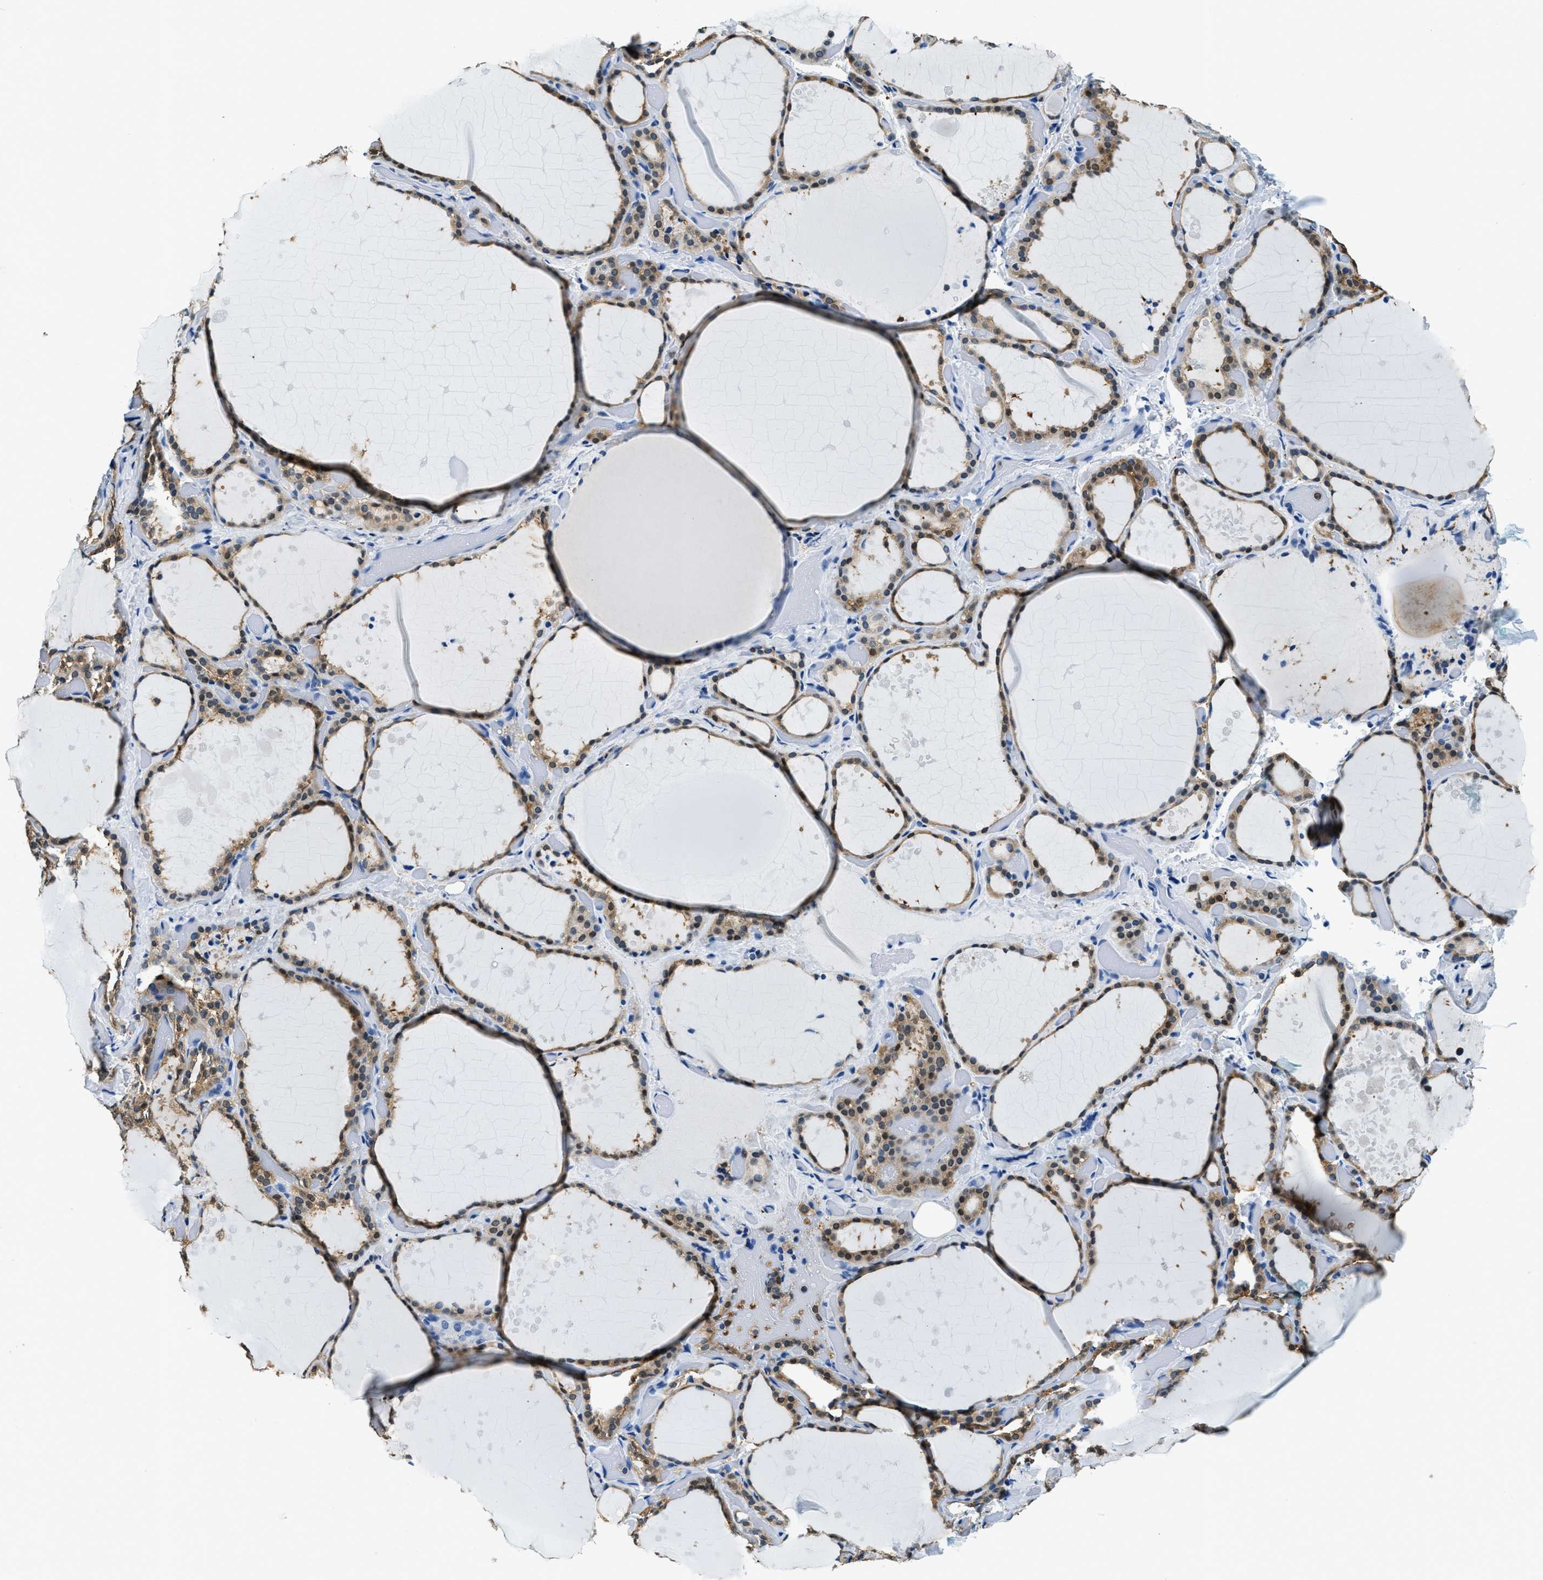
{"staining": {"intensity": "moderate", "quantity": ">75%", "location": "cytoplasmic/membranous"}, "tissue": "thyroid gland", "cell_type": "Glandular cells", "image_type": "normal", "snomed": [{"axis": "morphology", "description": "Normal tissue, NOS"}, {"axis": "topography", "description": "Thyroid gland"}], "caption": "The image reveals immunohistochemical staining of benign thyroid gland. There is moderate cytoplasmic/membranous expression is appreciated in approximately >75% of glandular cells.", "gene": "CAPG", "patient": {"sex": "female", "age": 44}}